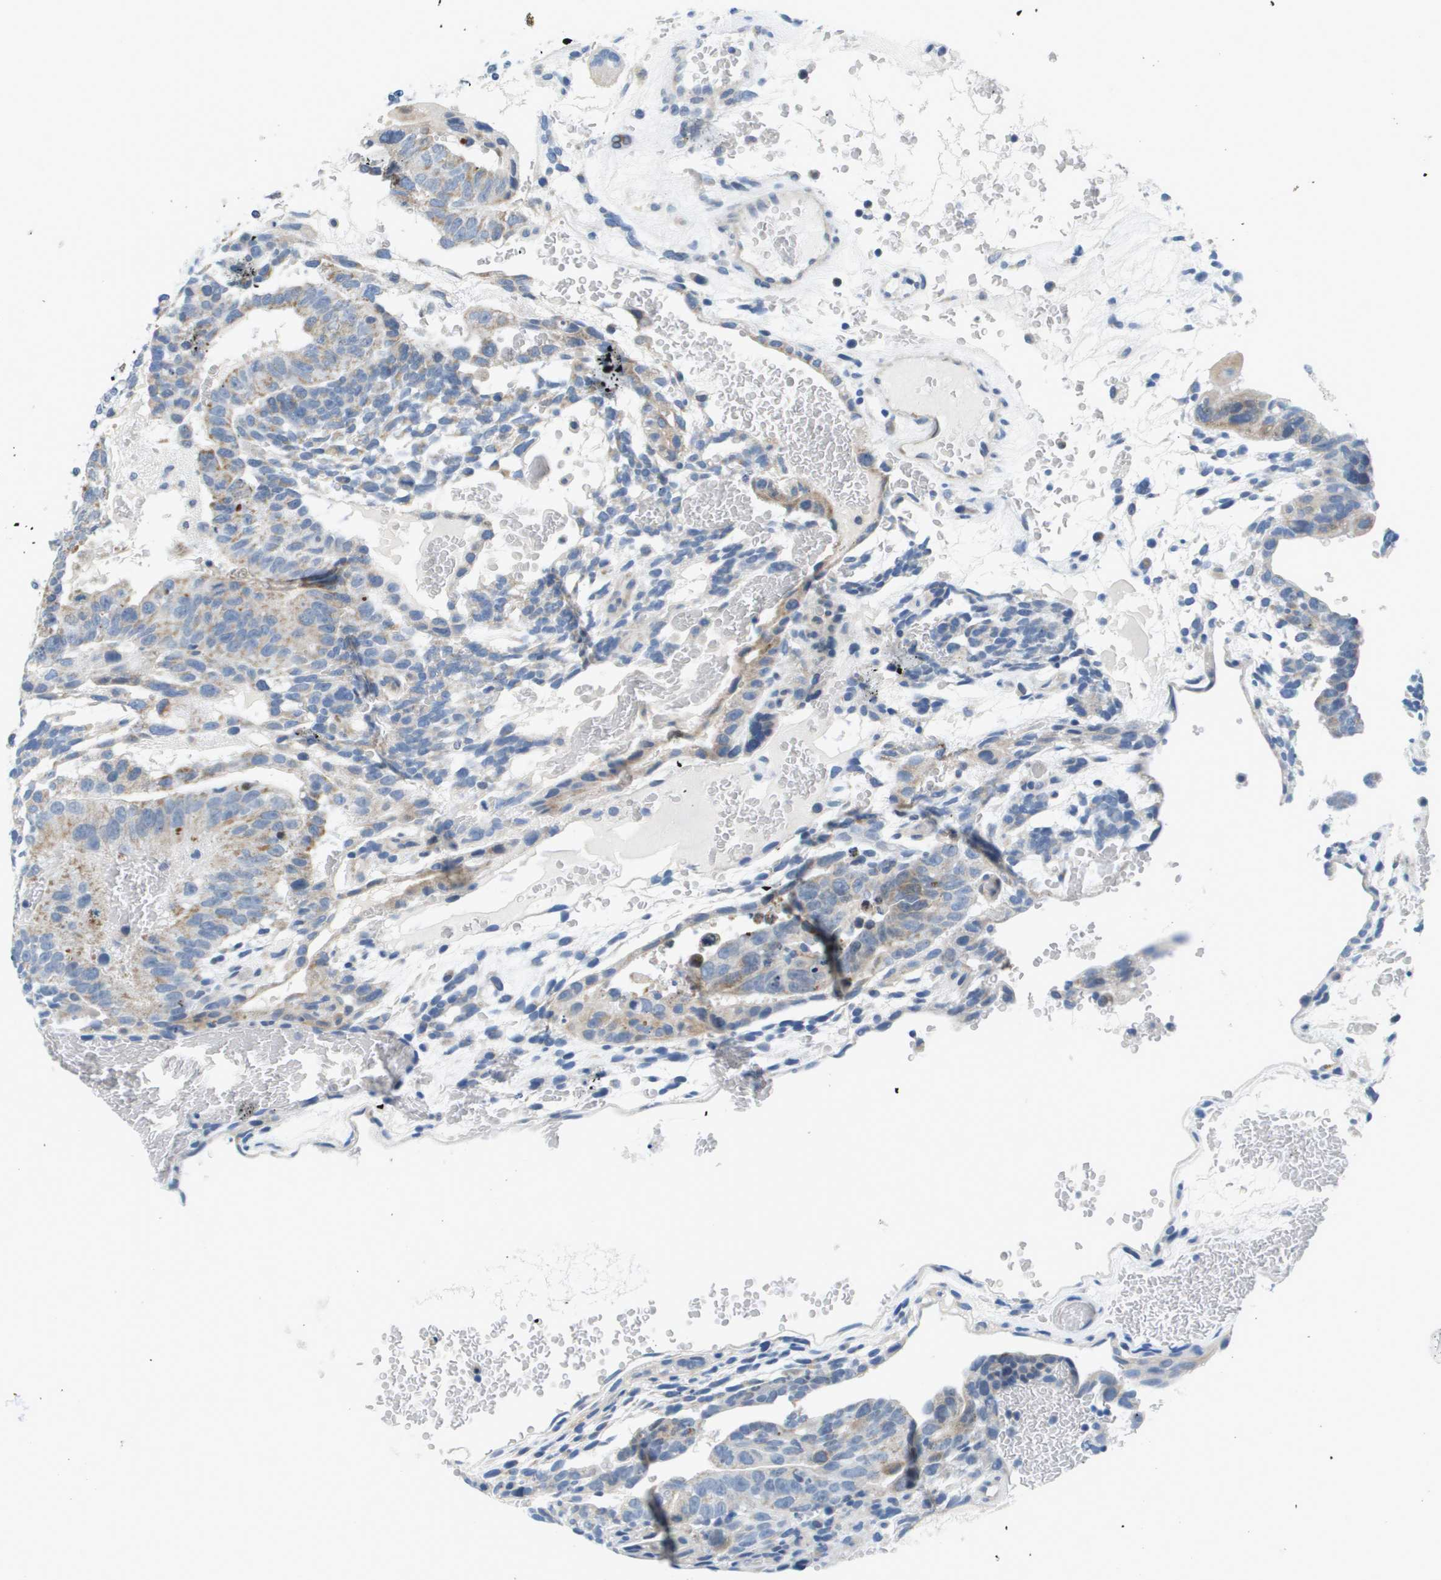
{"staining": {"intensity": "moderate", "quantity": "<25%", "location": "cytoplasmic/membranous"}, "tissue": "testis cancer", "cell_type": "Tumor cells", "image_type": "cancer", "snomed": [{"axis": "morphology", "description": "Seminoma, NOS"}, {"axis": "morphology", "description": "Carcinoma, Embryonal, NOS"}, {"axis": "topography", "description": "Testis"}], "caption": "Immunohistochemical staining of testis cancer shows low levels of moderate cytoplasmic/membranous protein staining in approximately <25% of tumor cells.", "gene": "KRT23", "patient": {"sex": "male", "age": 52}}